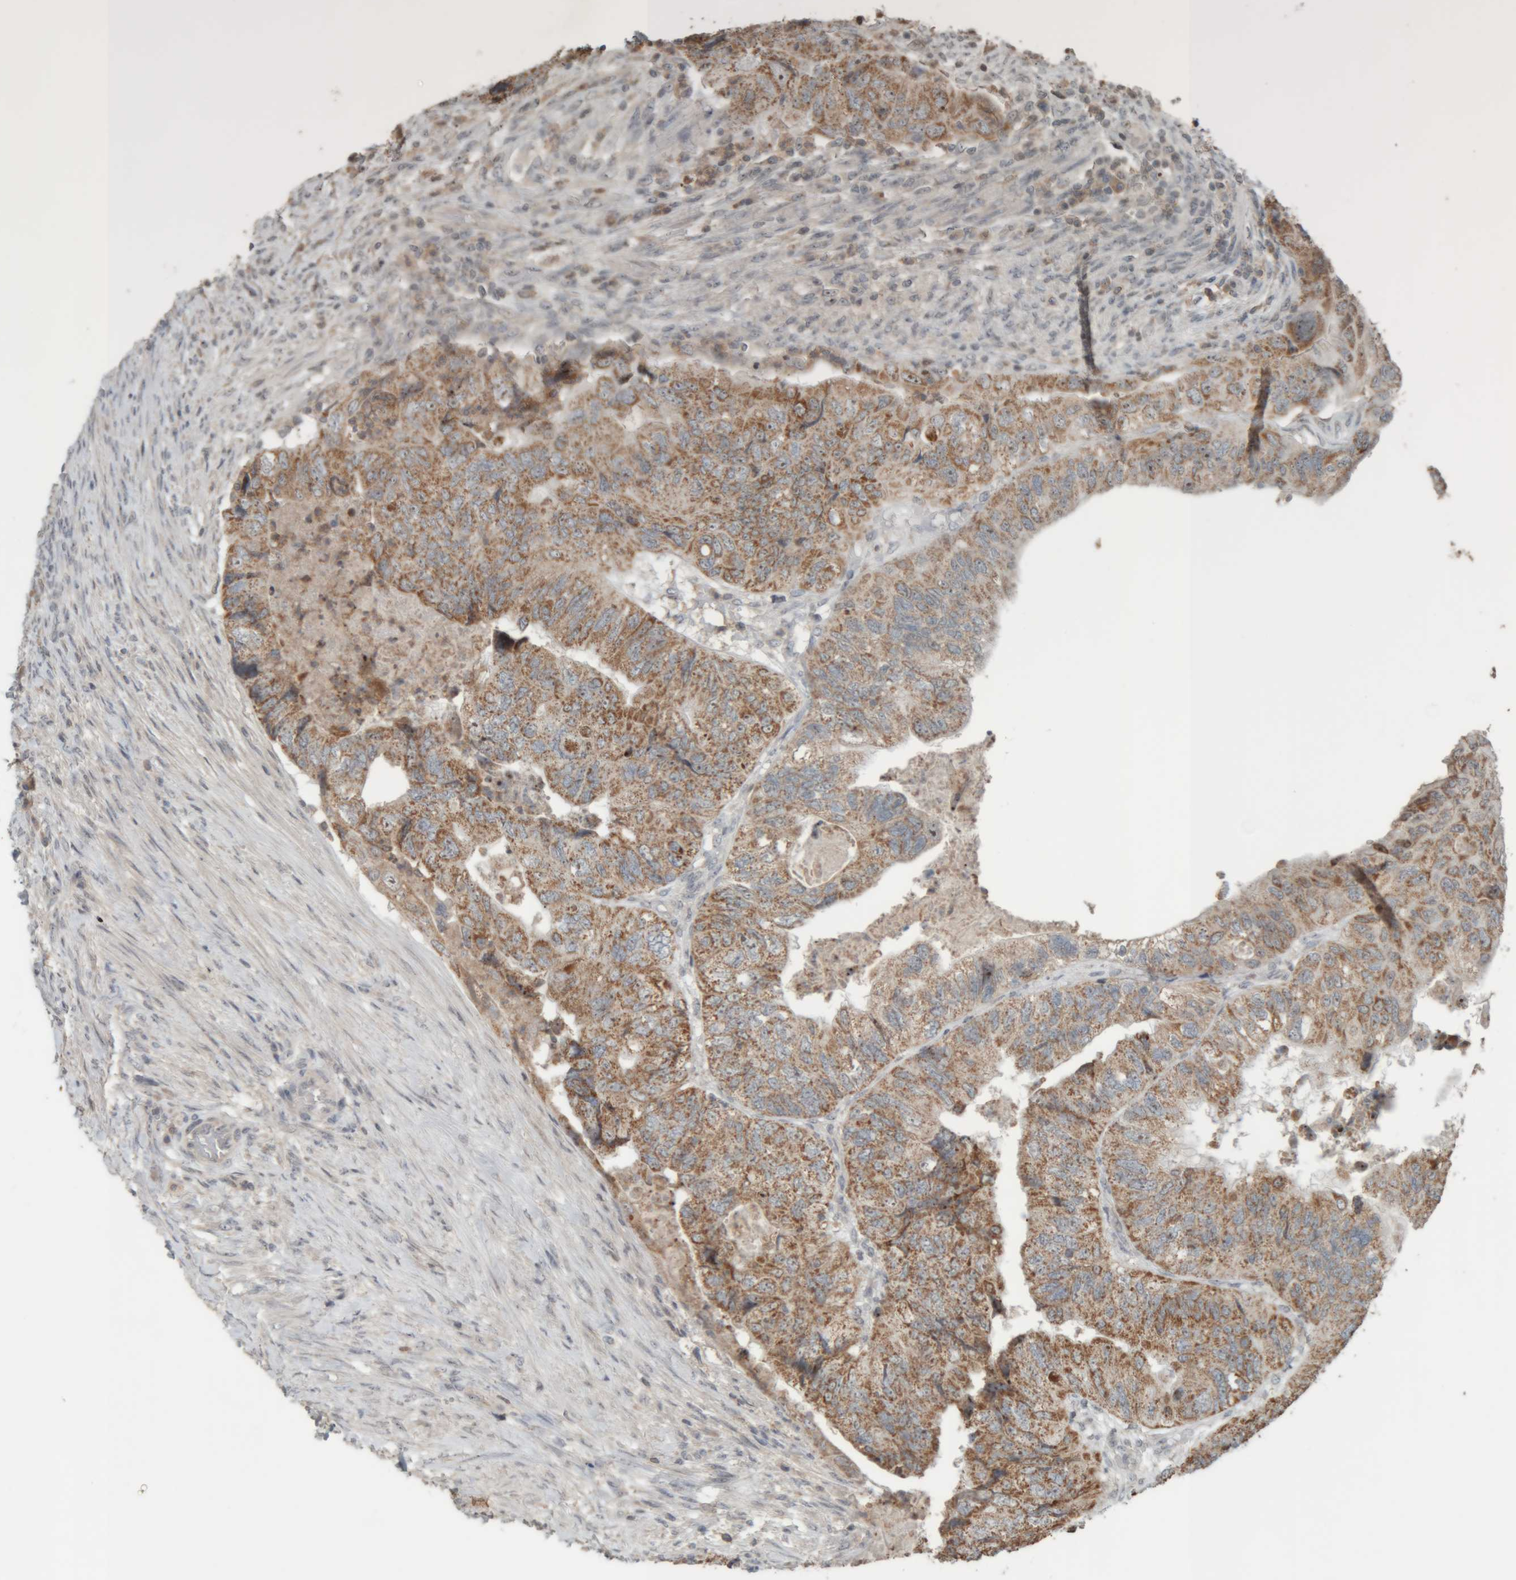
{"staining": {"intensity": "moderate", "quantity": ">75%", "location": "cytoplasmic/membranous,nuclear"}, "tissue": "colorectal cancer", "cell_type": "Tumor cells", "image_type": "cancer", "snomed": [{"axis": "morphology", "description": "Adenocarcinoma, NOS"}, {"axis": "topography", "description": "Rectum"}], "caption": "Colorectal cancer tissue shows moderate cytoplasmic/membranous and nuclear staining in approximately >75% of tumor cells", "gene": "RPF1", "patient": {"sex": "male", "age": 63}}